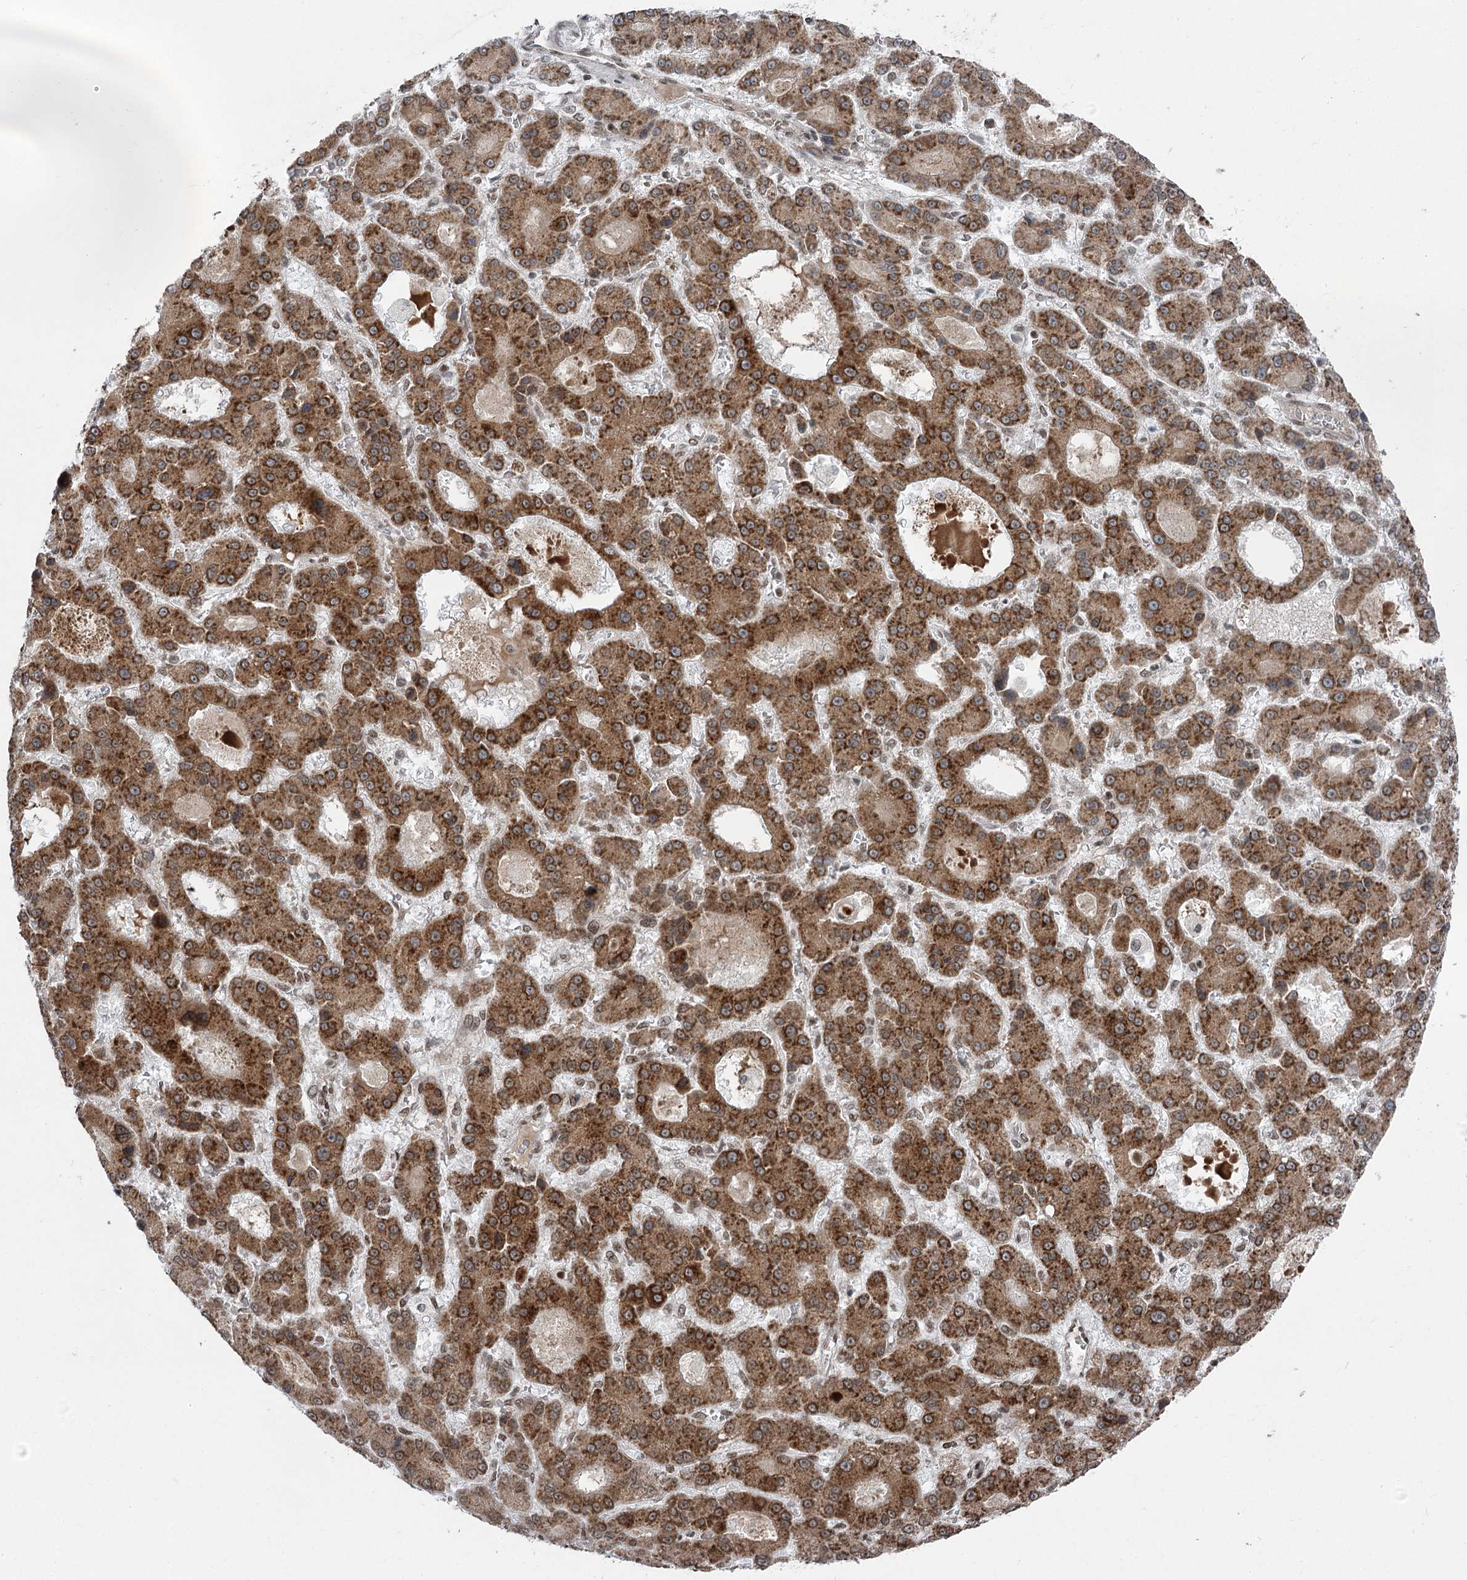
{"staining": {"intensity": "strong", "quantity": ">75%", "location": "cytoplasmic/membranous"}, "tissue": "liver cancer", "cell_type": "Tumor cells", "image_type": "cancer", "snomed": [{"axis": "morphology", "description": "Carcinoma, Hepatocellular, NOS"}, {"axis": "topography", "description": "Liver"}], "caption": "Immunohistochemistry (DAB) staining of human liver hepatocellular carcinoma displays strong cytoplasmic/membranous protein staining in about >75% of tumor cells. The protein of interest is stained brown, and the nuclei are stained in blue (DAB (3,3'-diaminobenzidine) IHC with brightfield microscopy, high magnification).", "gene": "CGGBP1", "patient": {"sex": "male", "age": 70}}